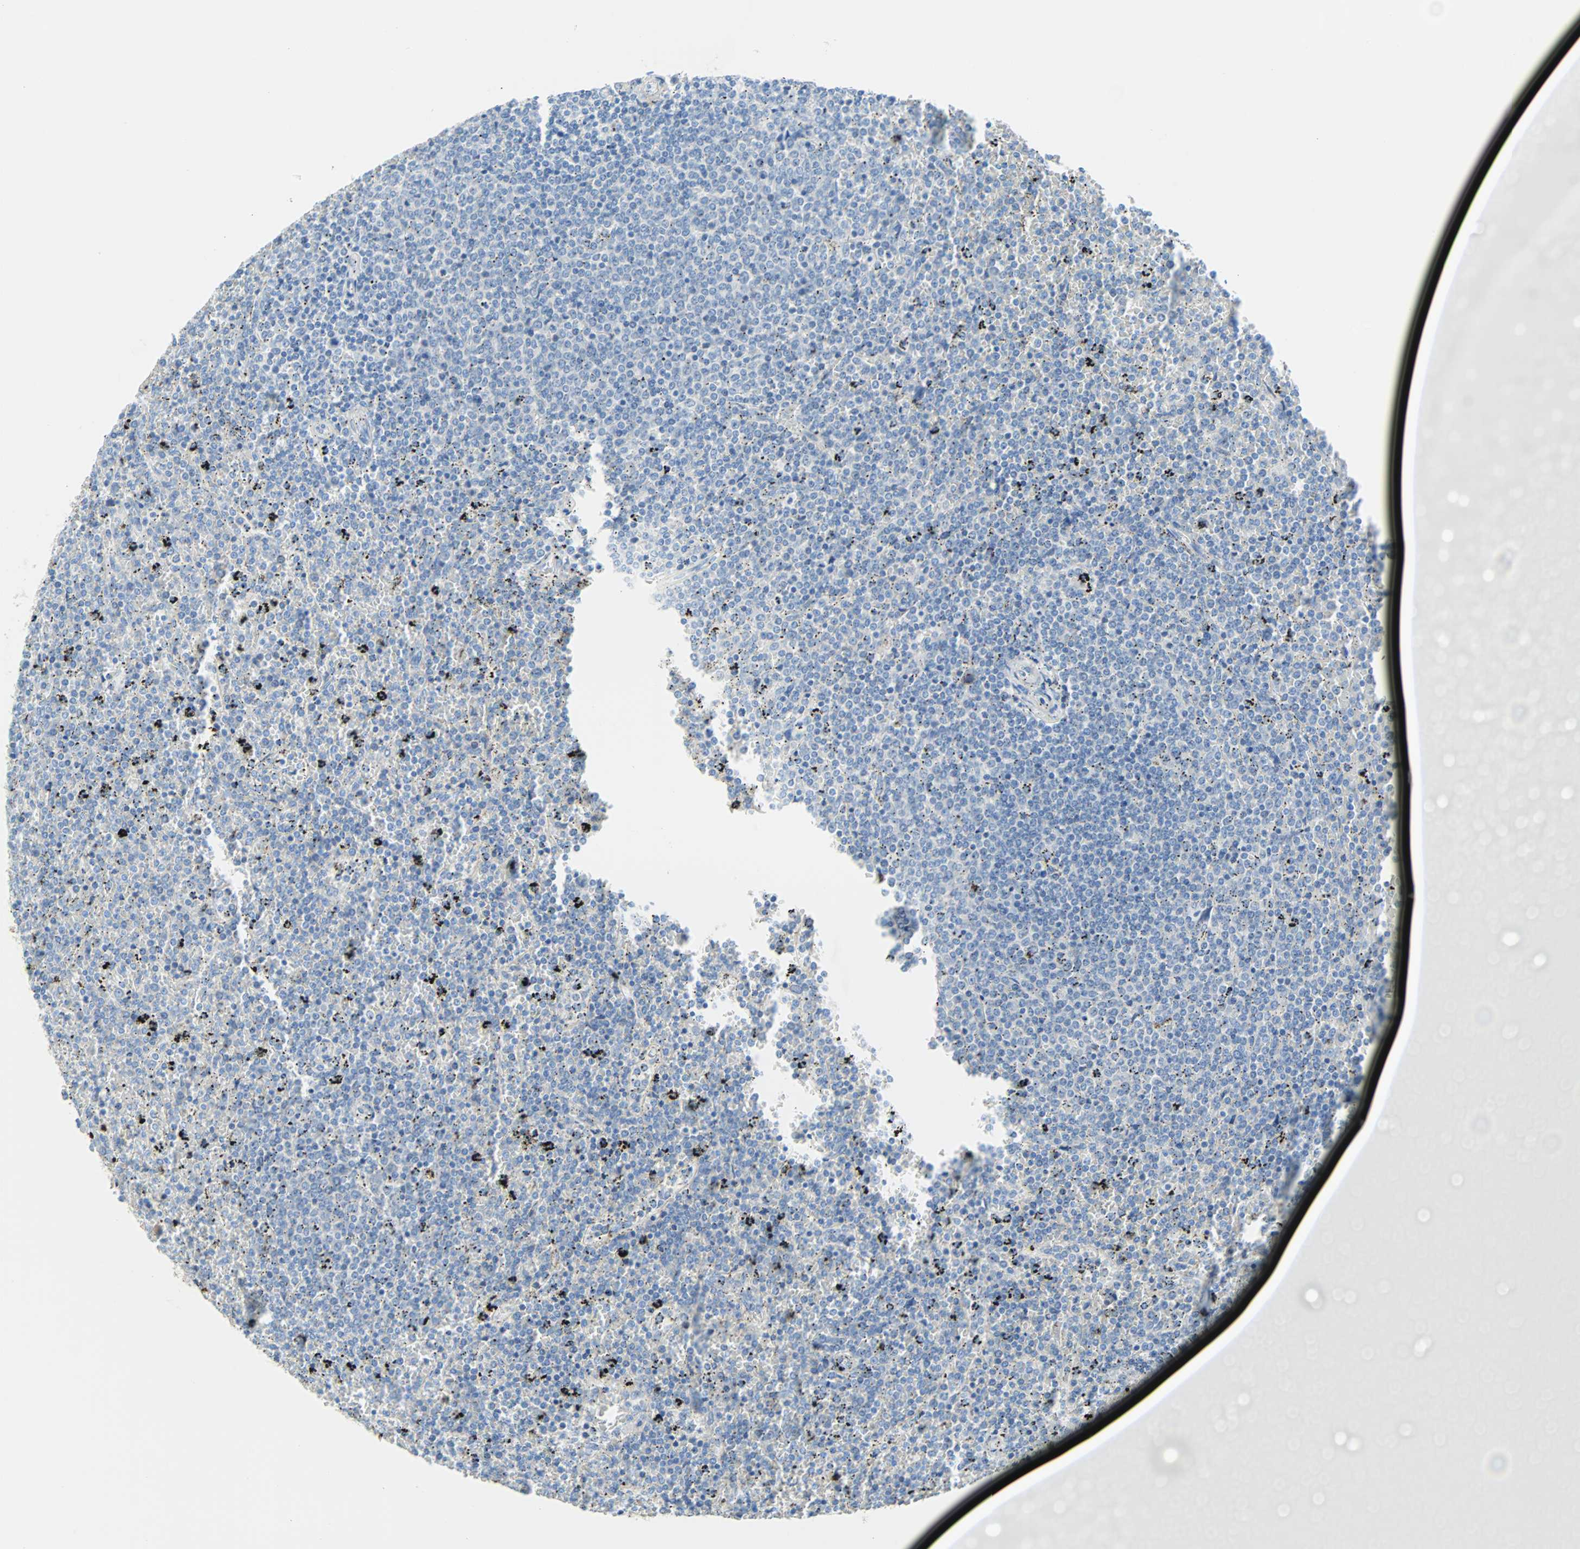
{"staining": {"intensity": "negative", "quantity": "none", "location": "none"}, "tissue": "lymphoma", "cell_type": "Tumor cells", "image_type": "cancer", "snomed": [{"axis": "morphology", "description": "Malignant lymphoma, non-Hodgkin's type, Low grade"}, {"axis": "topography", "description": "Spleen"}], "caption": "Tumor cells show no significant protein positivity in lymphoma.", "gene": "PDPN", "patient": {"sex": "female", "age": 77}}